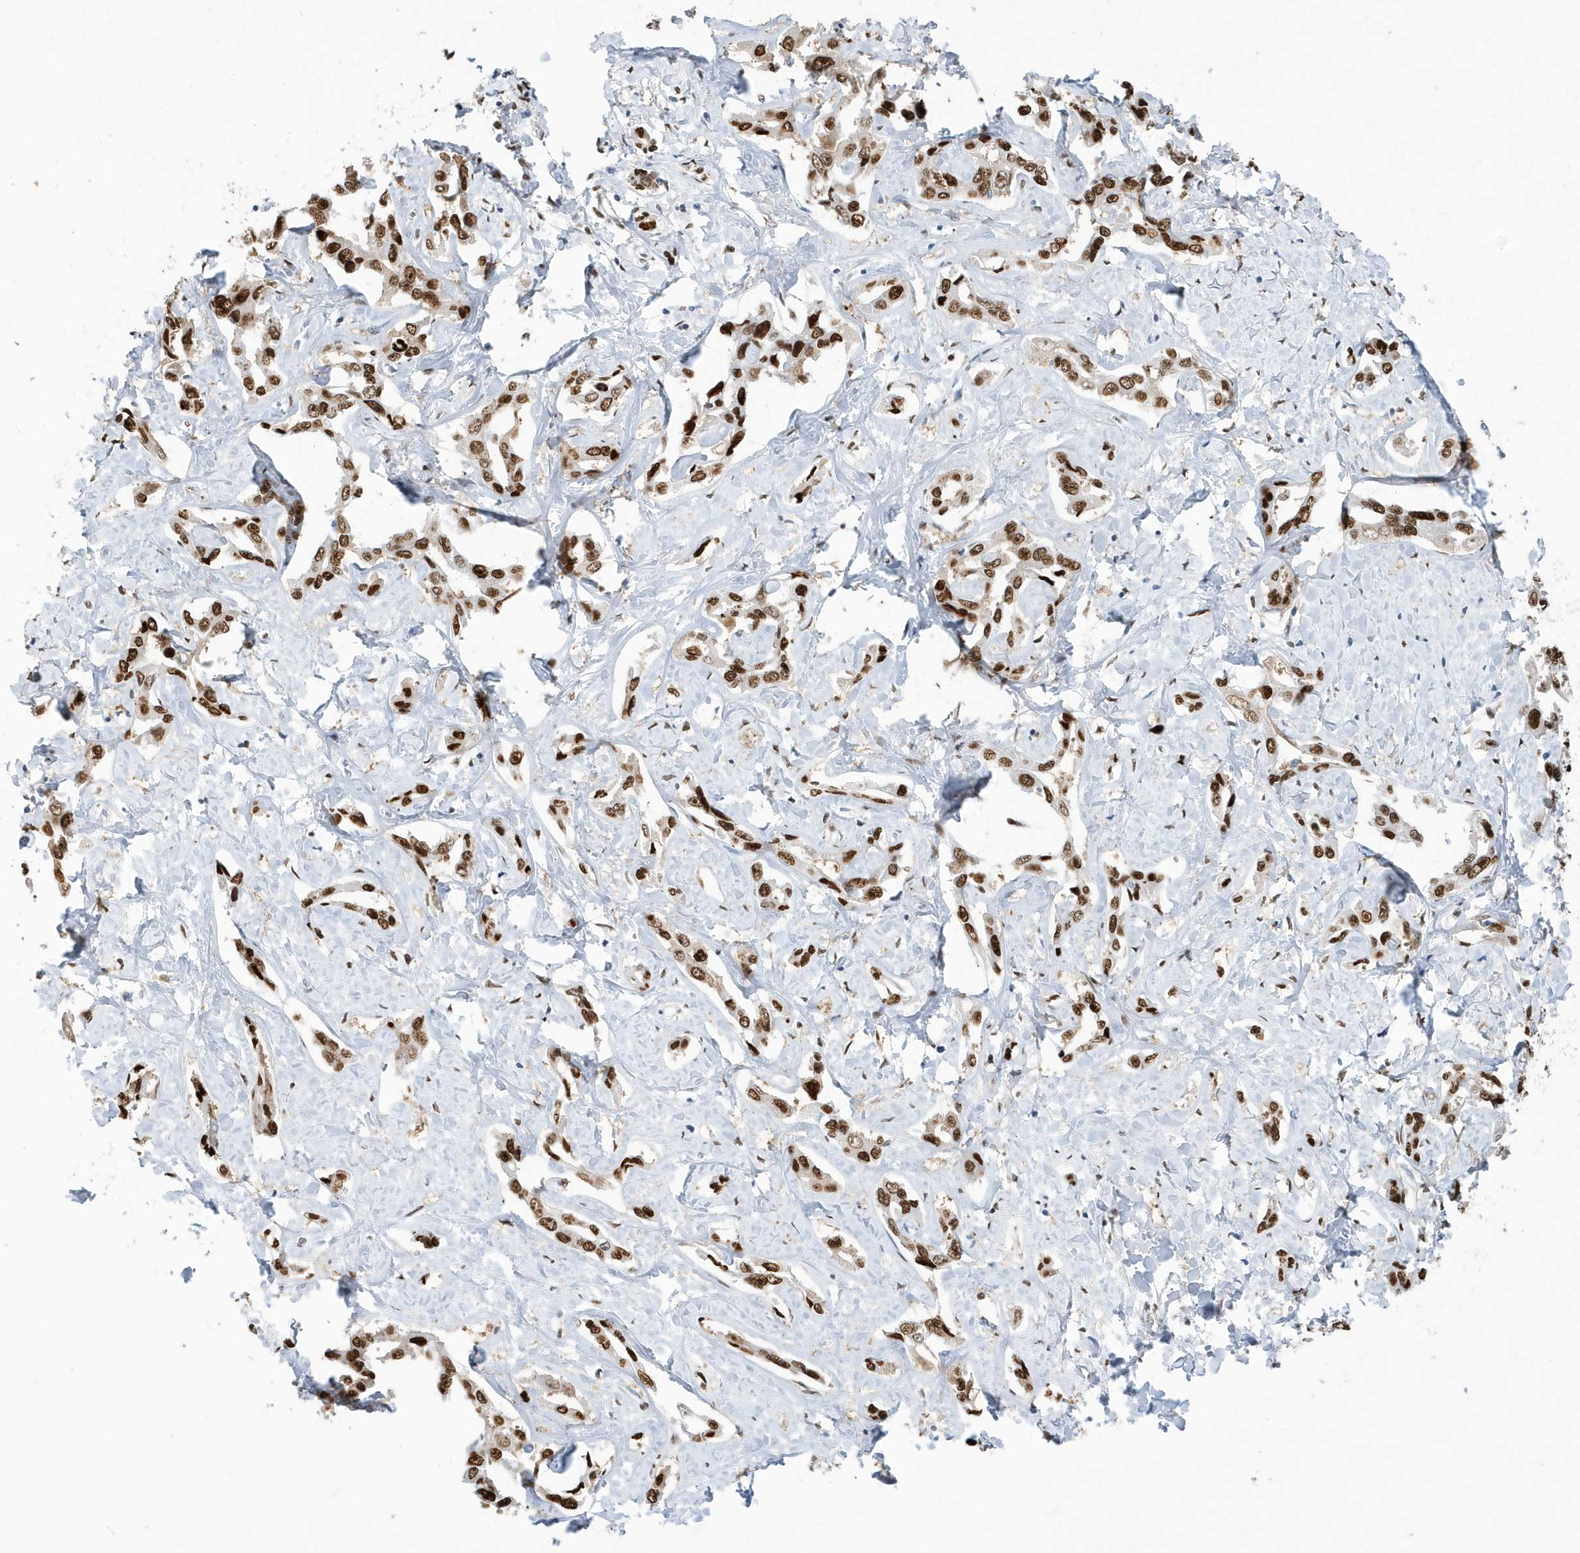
{"staining": {"intensity": "strong", "quantity": "25%-75%", "location": "nuclear"}, "tissue": "liver cancer", "cell_type": "Tumor cells", "image_type": "cancer", "snomed": [{"axis": "morphology", "description": "Cholangiocarcinoma"}, {"axis": "topography", "description": "Liver"}], "caption": "Immunohistochemistry staining of liver cancer, which exhibits high levels of strong nuclear expression in approximately 25%-75% of tumor cells indicating strong nuclear protein expression. The staining was performed using DAB (3,3'-diaminobenzidine) (brown) for protein detection and nuclei were counterstained in hematoxylin (blue).", "gene": "MACROH2A2", "patient": {"sex": "male", "age": 59}}